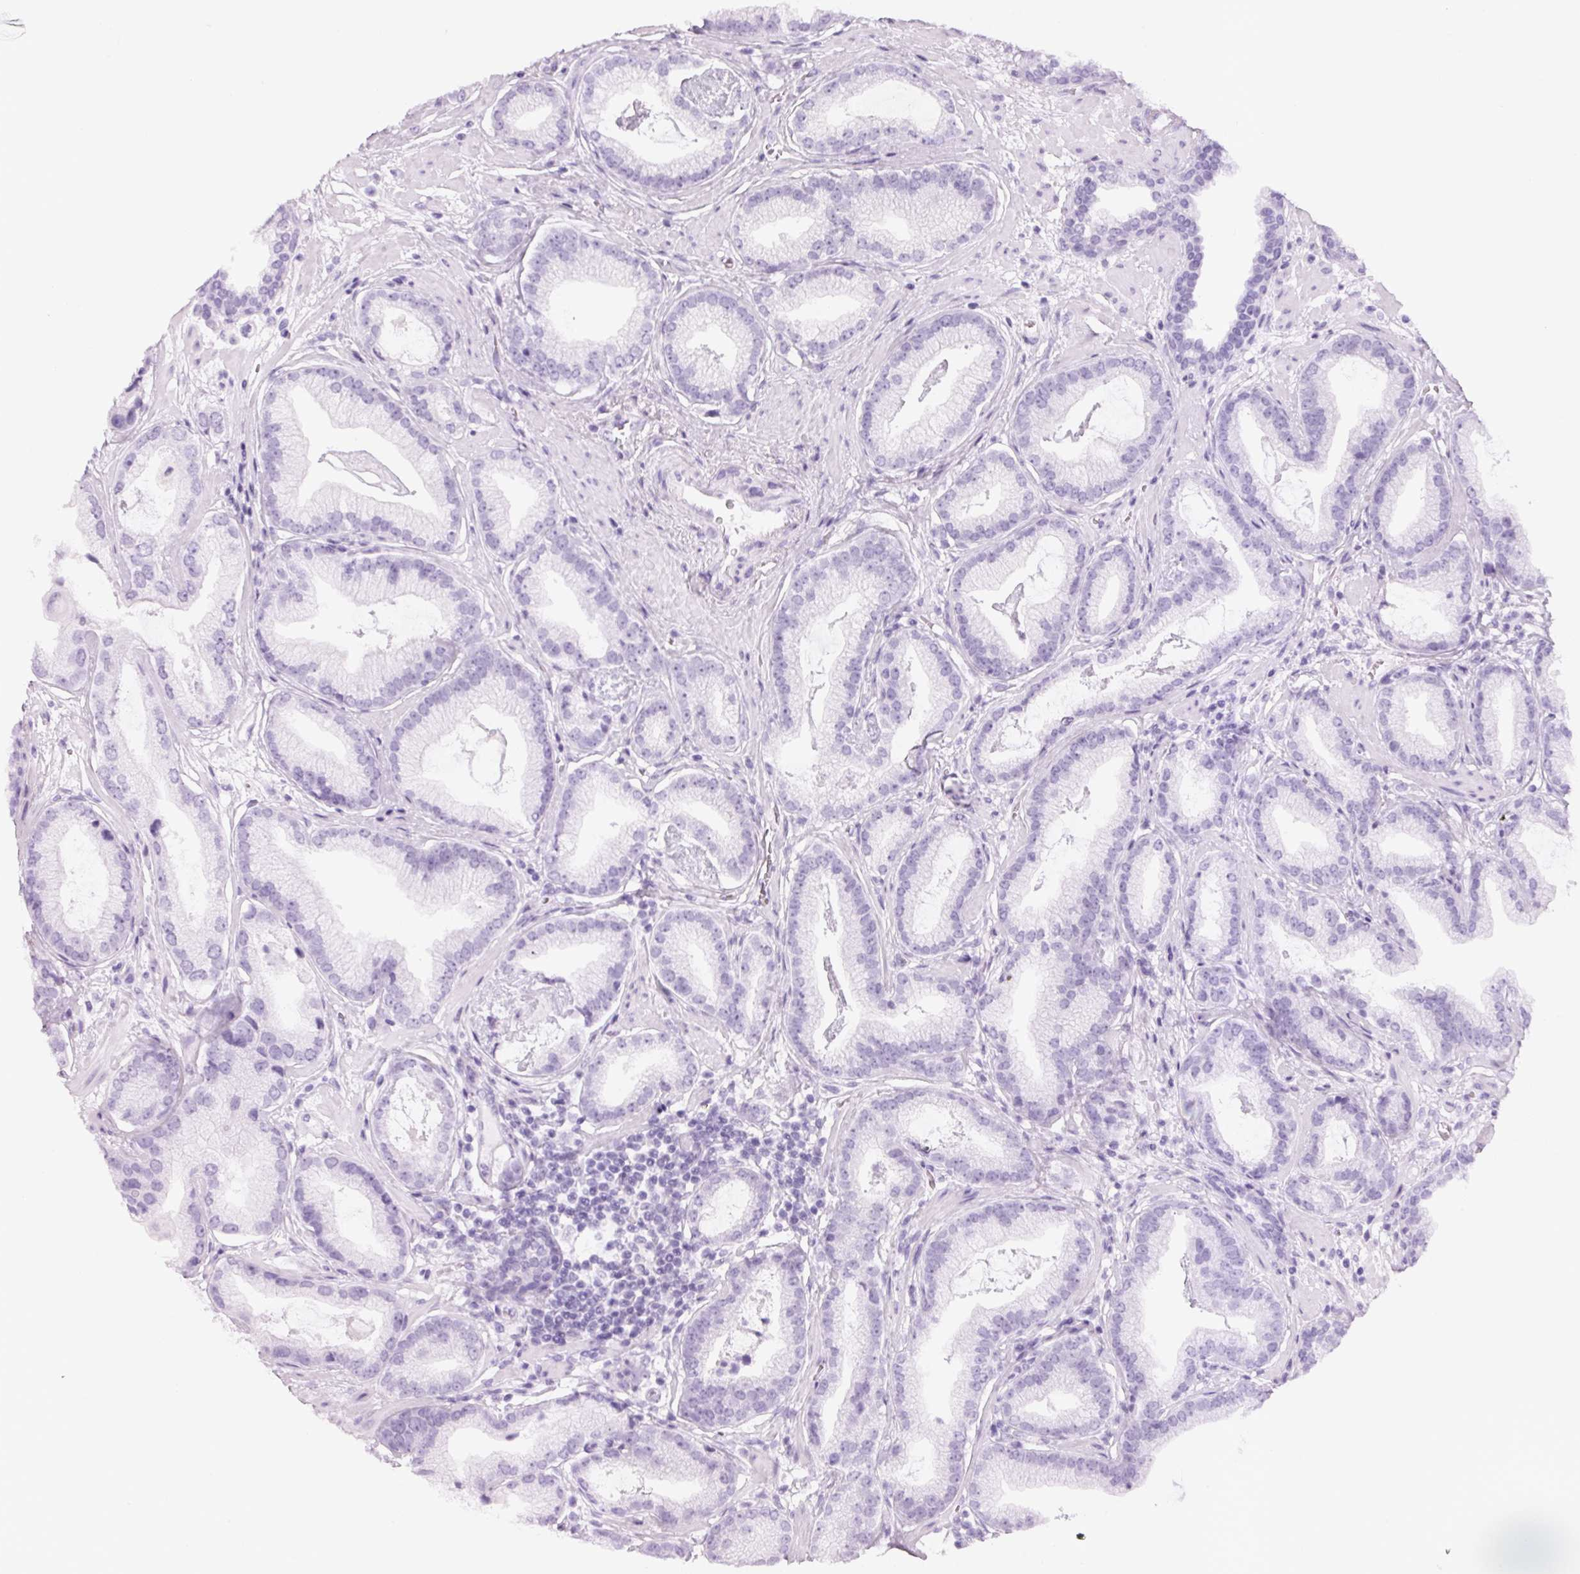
{"staining": {"intensity": "negative", "quantity": "none", "location": "none"}, "tissue": "prostate cancer", "cell_type": "Tumor cells", "image_type": "cancer", "snomed": [{"axis": "morphology", "description": "Adenocarcinoma, Low grade"}, {"axis": "topography", "description": "Prostate"}], "caption": "Immunohistochemistry photomicrograph of adenocarcinoma (low-grade) (prostate) stained for a protein (brown), which displays no expression in tumor cells.", "gene": "ADAM20", "patient": {"sex": "male", "age": 62}}